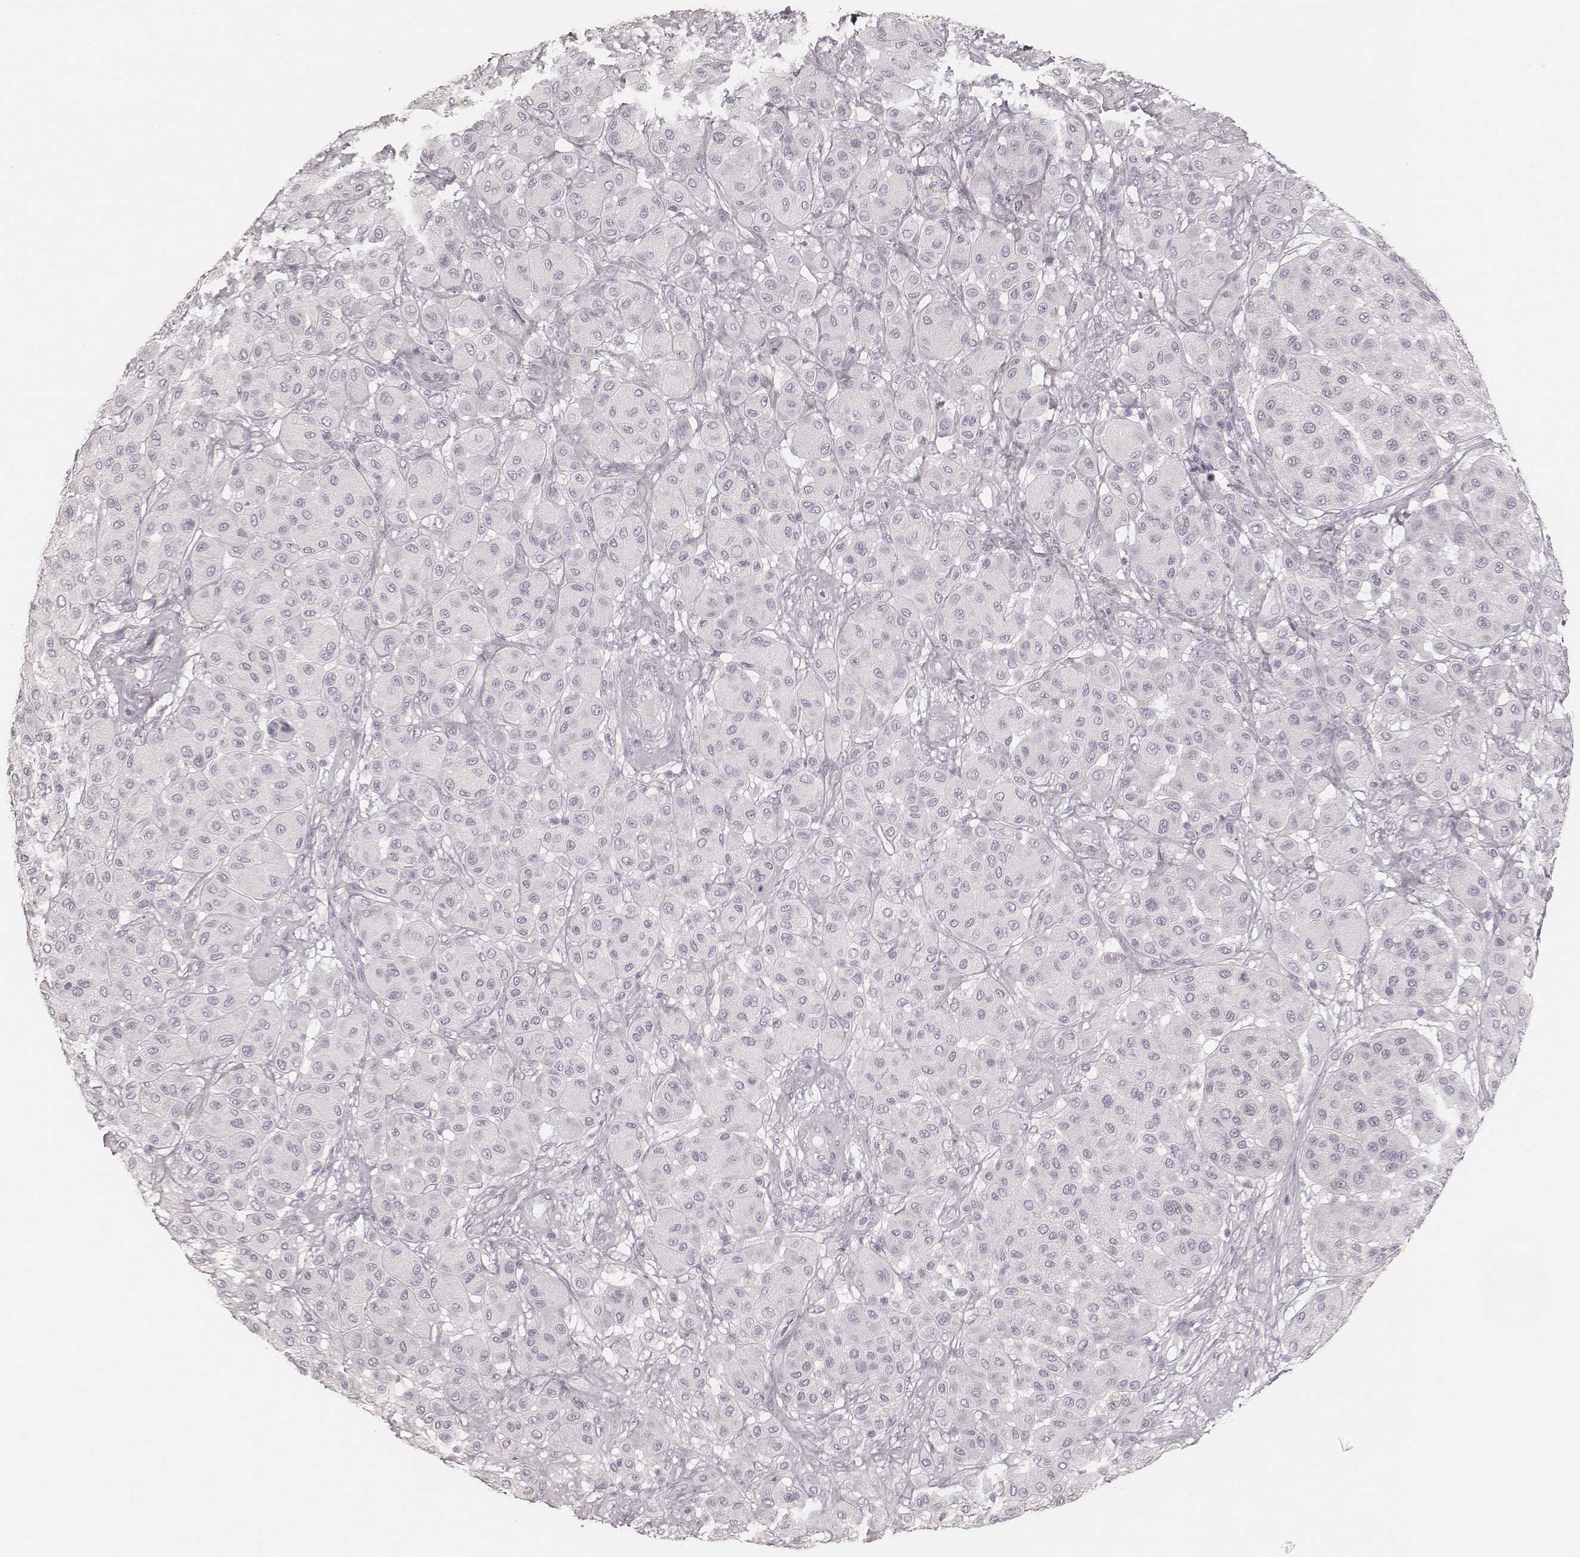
{"staining": {"intensity": "negative", "quantity": "none", "location": "none"}, "tissue": "melanoma", "cell_type": "Tumor cells", "image_type": "cancer", "snomed": [{"axis": "morphology", "description": "Malignant melanoma, Metastatic site"}, {"axis": "topography", "description": "Smooth muscle"}], "caption": "A histopathology image of malignant melanoma (metastatic site) stained for a protein demonstrates no brown staining in tumor cells.", "gene": "KRT31", "patient": {"sex": "male", "age": 41}}